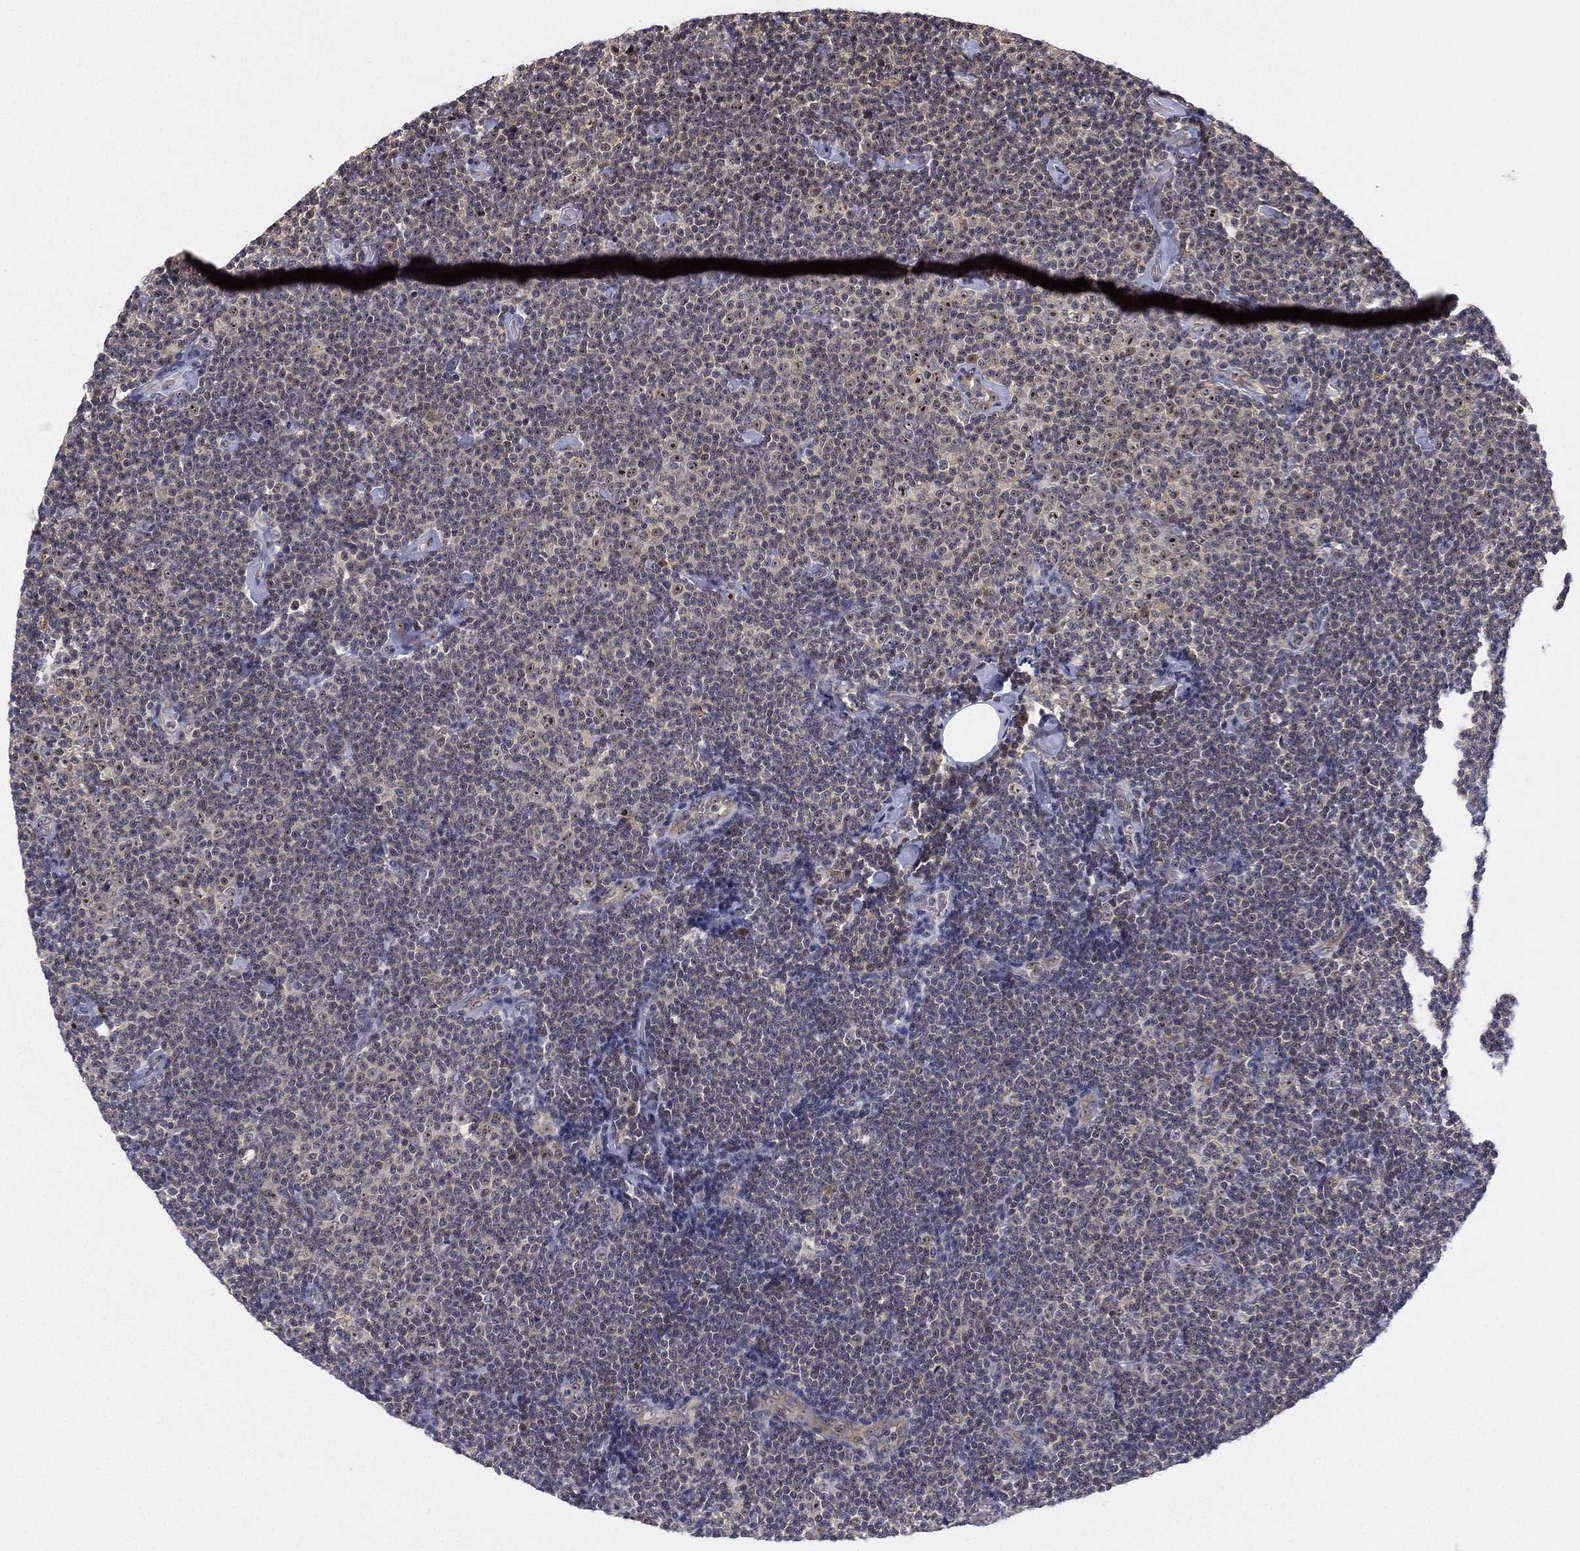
{"staining": {"intensity": "moderate", "quantity": "<25%", "location": "nuclear"}, "tissue": "lymphoma", "cell_type": "Tumor cells", "image_type": "cancer", "snomed": [{"axis": "morphology", "description": "Malignant lymphoma, non-Hodgkin's type, Low grade"}, {"axis": "topography", "description": "Lymph node"}], "caption": "High-power microscopy captured an IHC micrograph of lymphoma, revealing moderate nuclear staining in about <25% of tumor cells.", "gene": "PPP1R16B", "patient": {"sex": "male", "age": 81}}